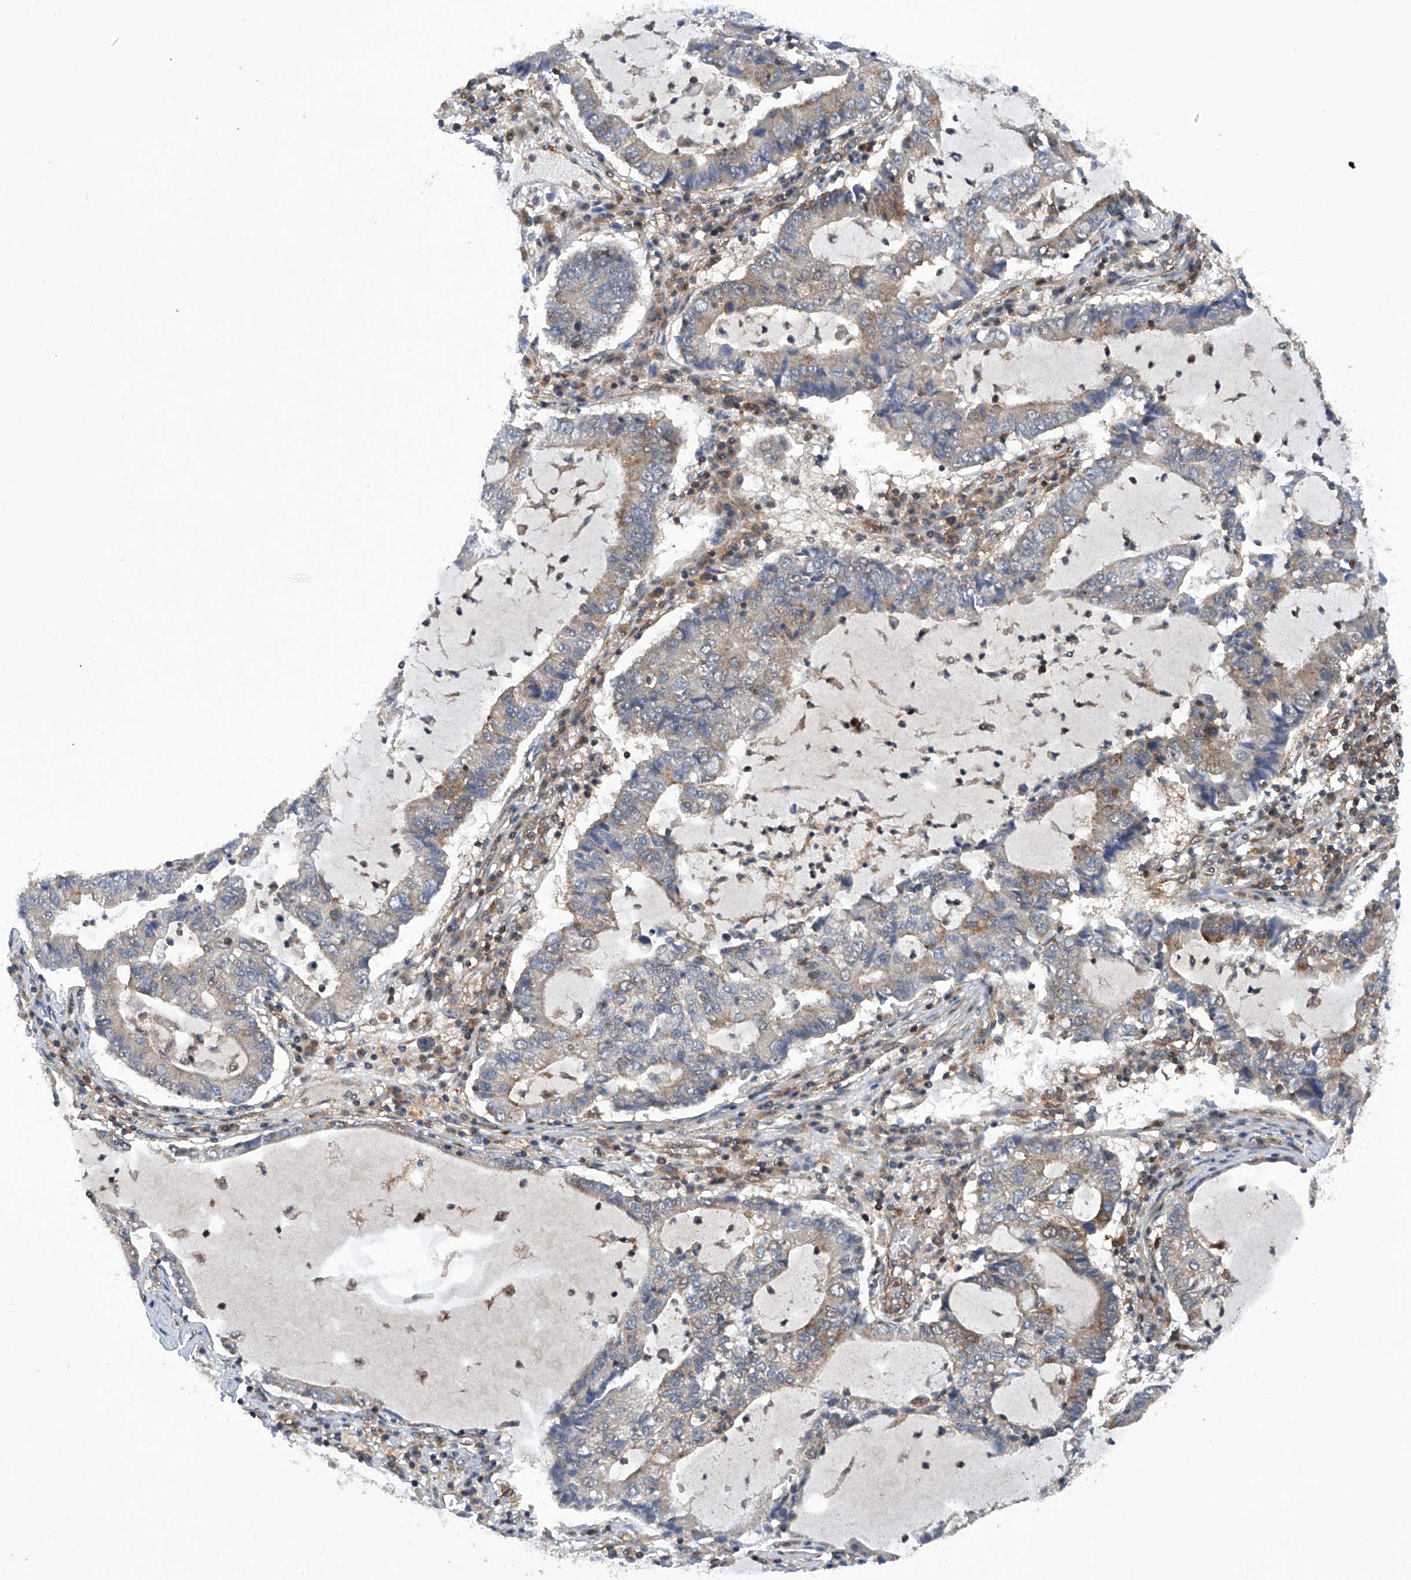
{"staining": {"intensity": "negative", "quantity": "none", "location": "none"}, "tissue": "lung cancer", "cell_type": "Tumor cells", "image_type": "cancer", "snomed": [{"axis": "morphology", "description": "Adenocarcinoma, NOS"}, {"axis": "topography", "description": "Lung"}], "caption": "Tumor cells are negative for protein expression in human lung cancer (adenocarcinoma).", "gene": "CISH", "patient": {"sex": "female", "age": 51}}